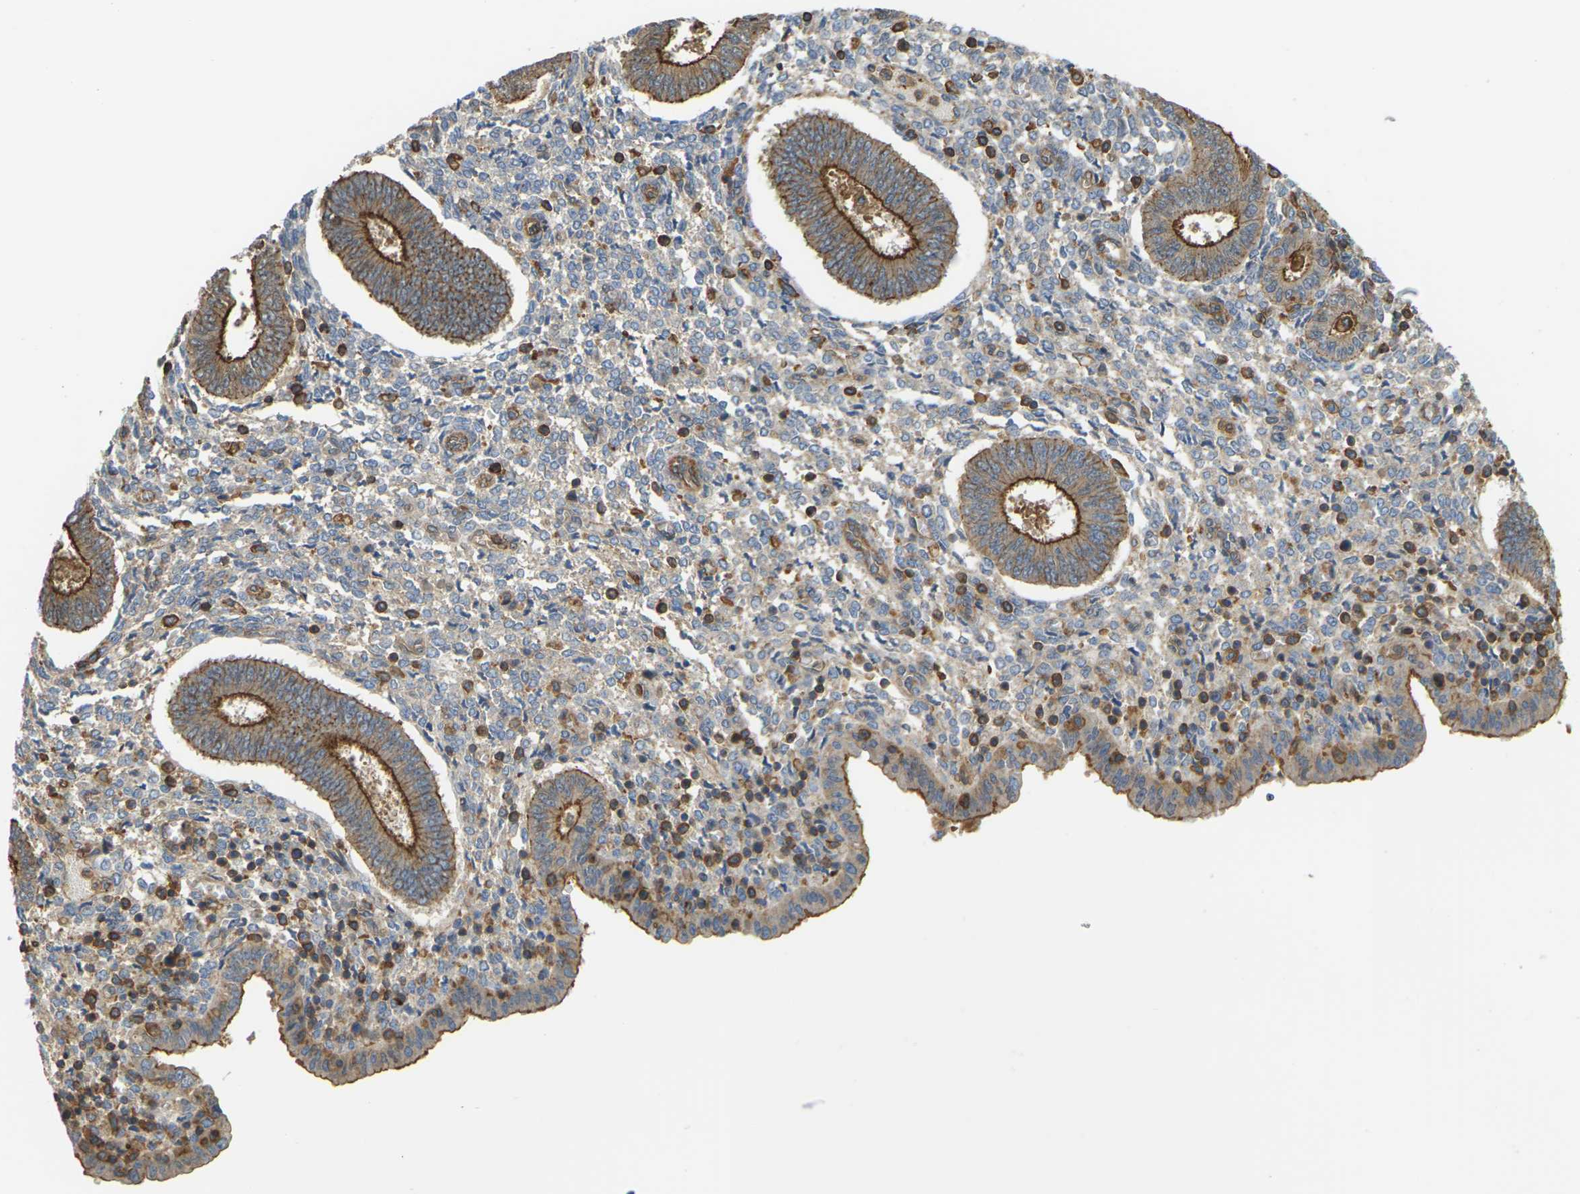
{"staining": {"intensity": "weak", "quantity": "25%-75%", "location": "cytoplasmic/membranous"}, "tissue": "endometrium", "cell_type": "Cells in endometrial stroma", "image_type": "normal", "snomed": [{"axis": "morphology", "description": "Normal tissue, NOS"}, {"axis": "topography", "description": "Endometrium"}], "caption": "A brown stain highlights weak cytoplasmic/membranous expression of a protein in cells in endometrial stroma of normal endometrium.", "gene": "IQGAP1", "patient": {"sex": "female", "age": 35}}